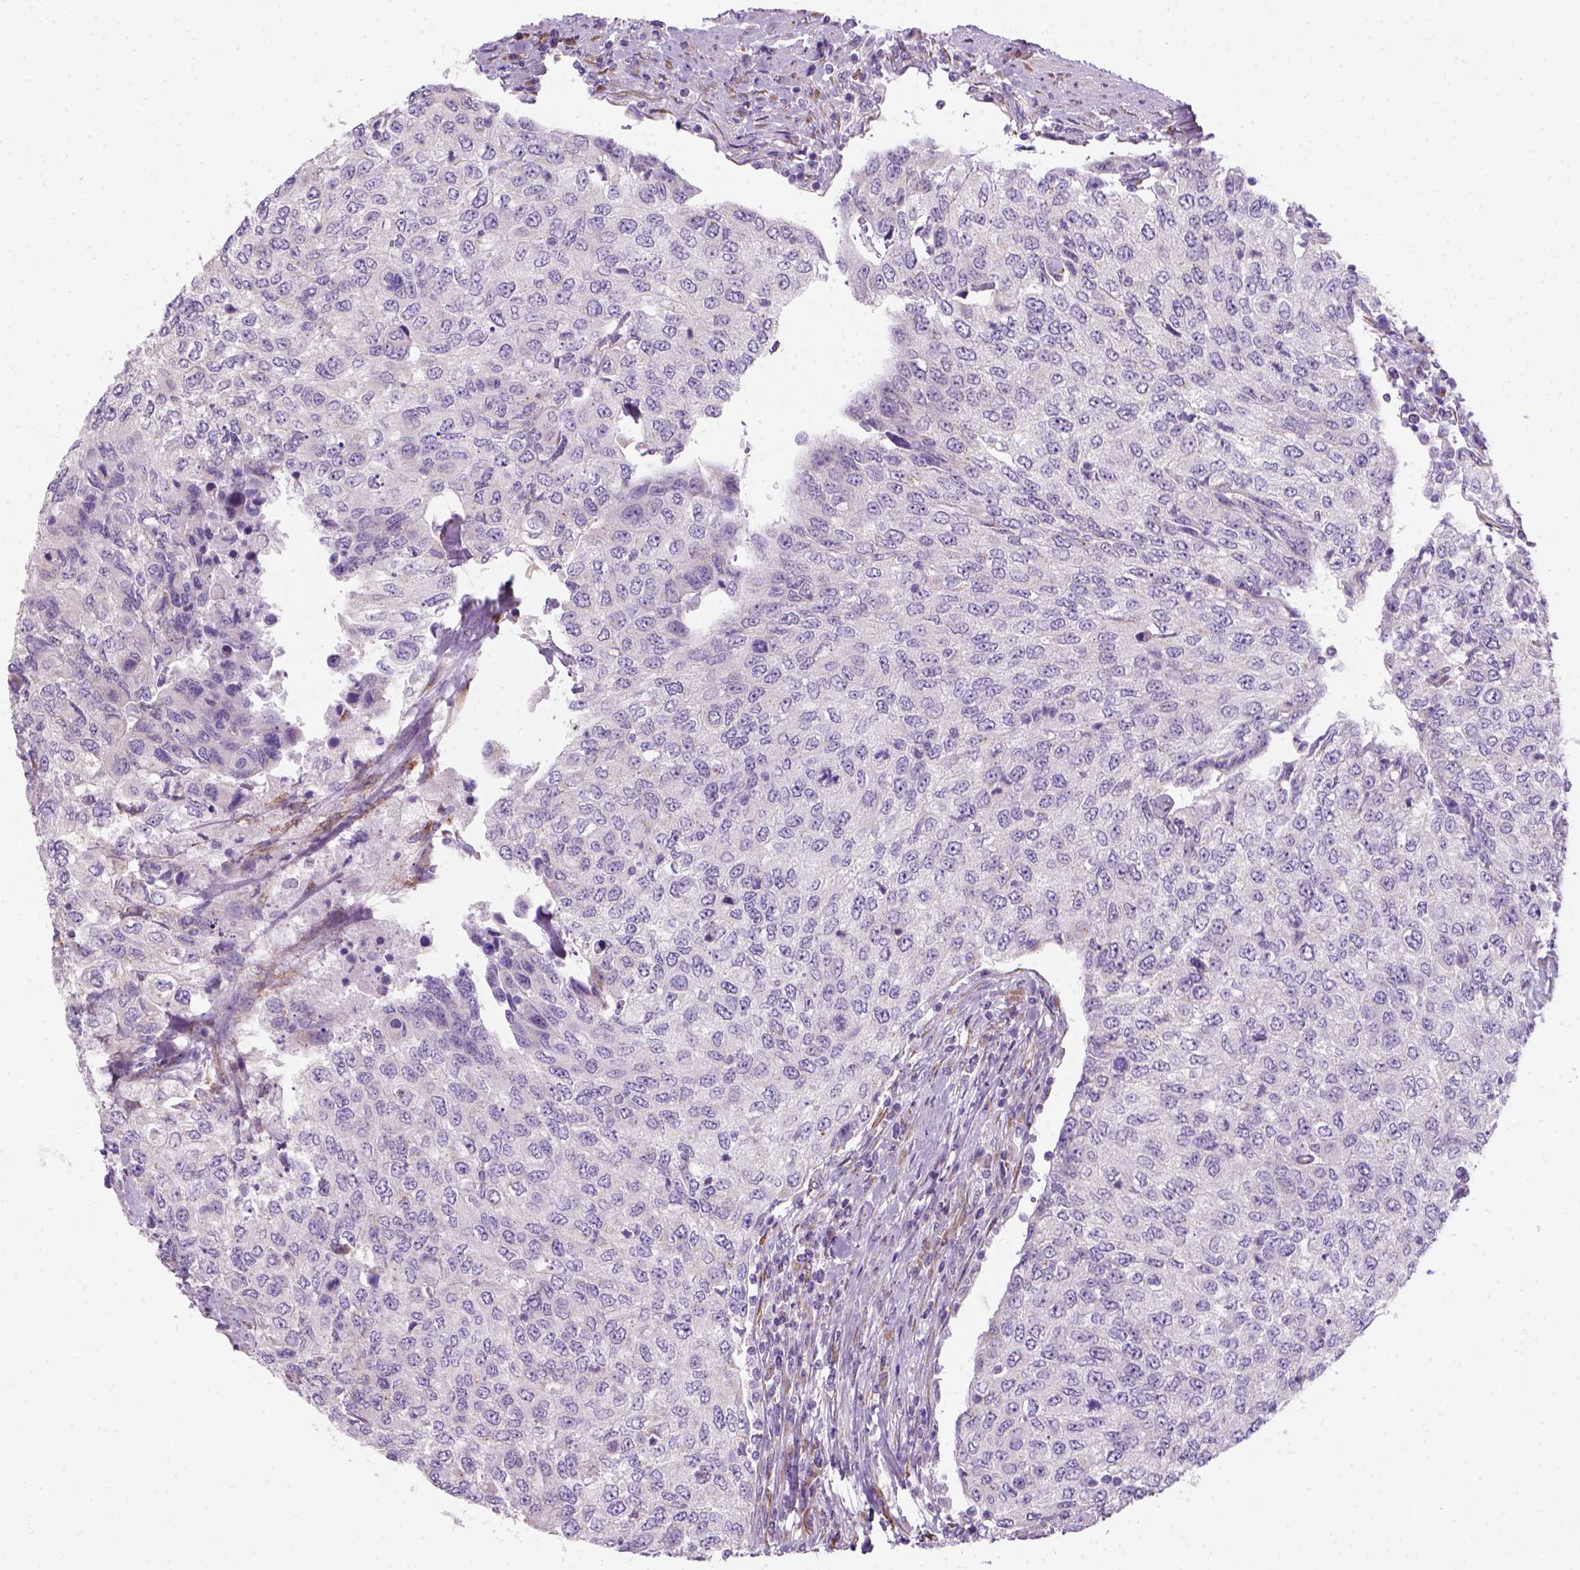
{"staining": {"intensity": "negative", "quantity": "none", "location": "none"}, "tissue": "urothelial cancer", "cell_type": "Tumor cells", "image_type": "cancer", "snomed": [{"axis": "morphology", "description": "Urothelial carcinoma, High grade"}, {"axis": "topography", "description": "Urinary bladder"}], "caption": "Urothelial cancer was stained to show a protein in brown. There is no significant positivity in tumor cells.", "gene": "CES2", "patient": {"sex": "female", "age": 78}}